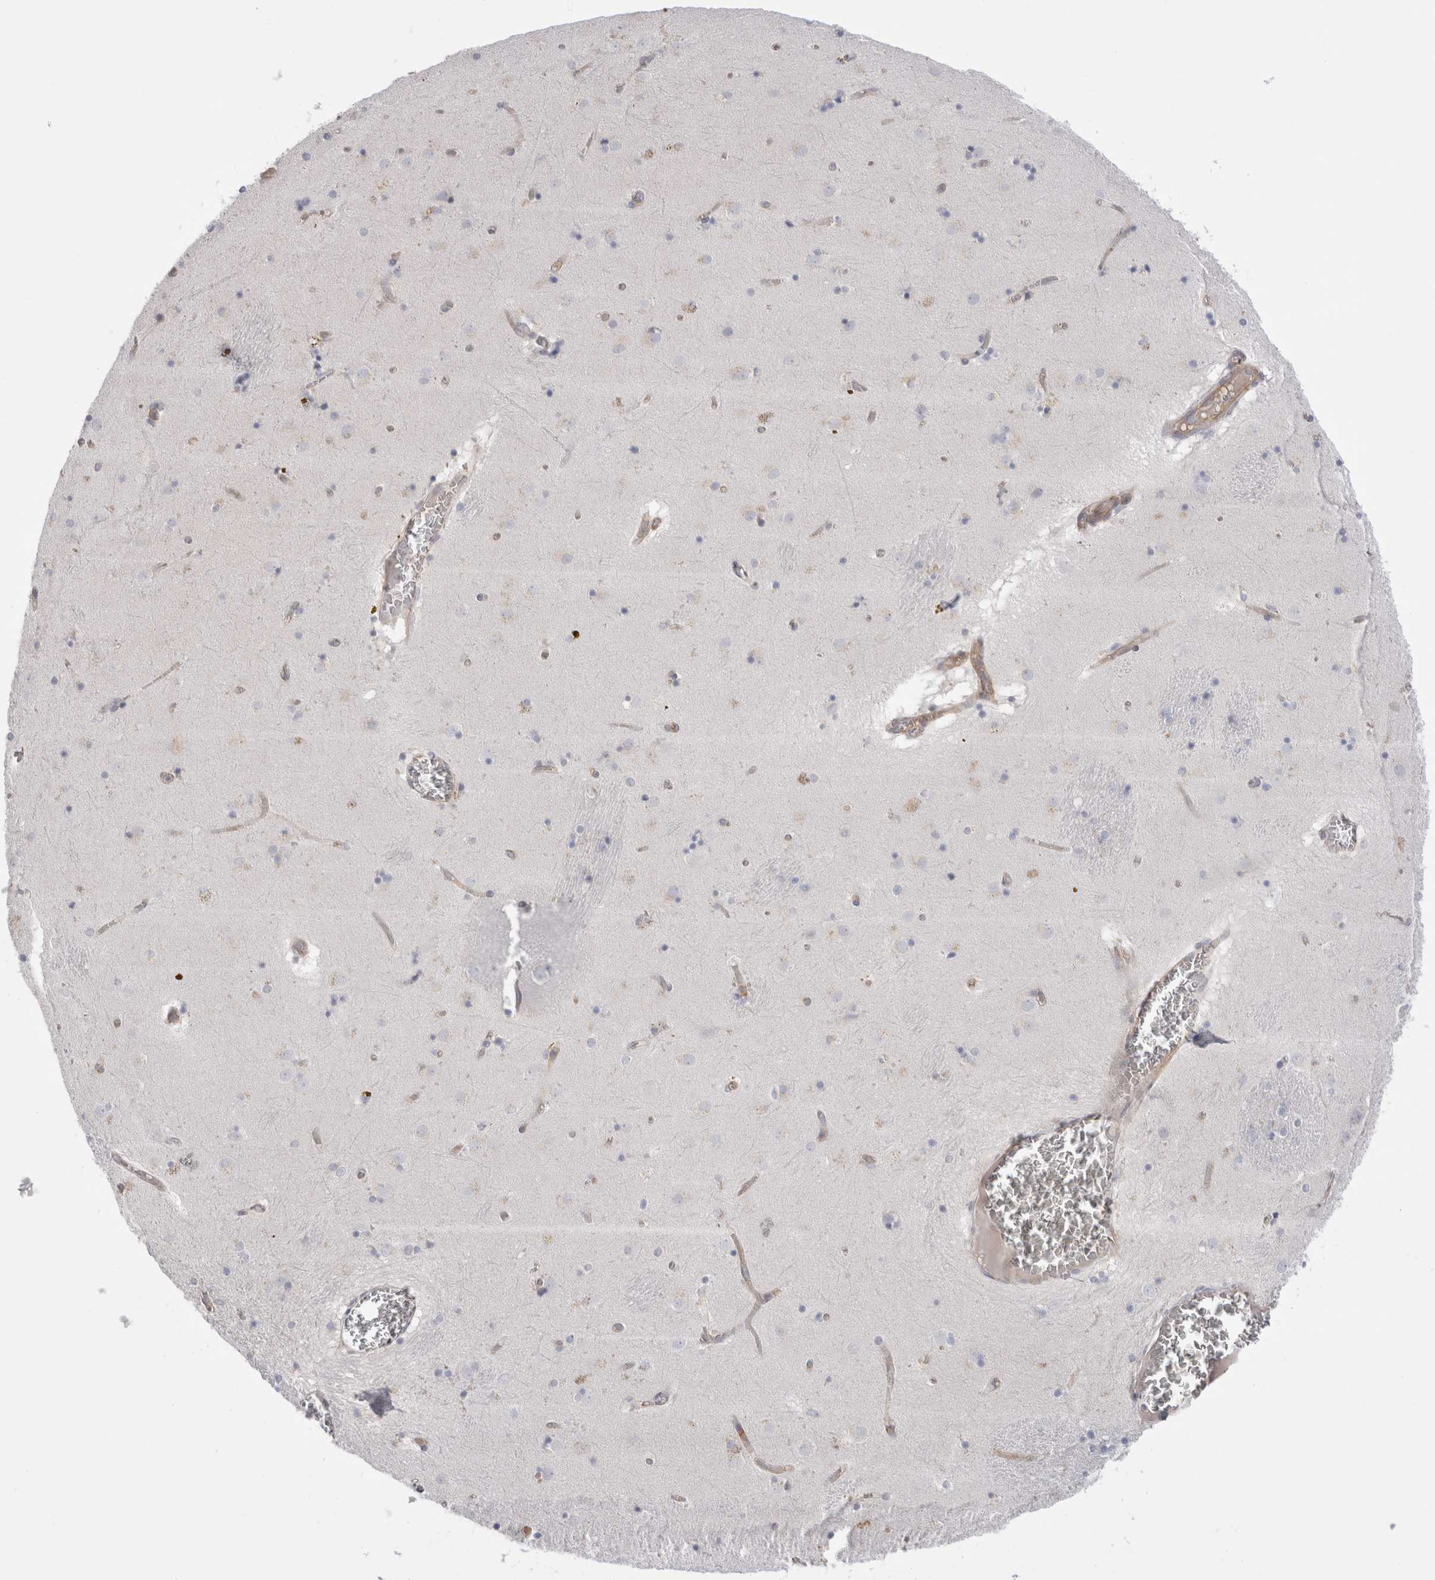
{"staining": {"intensity": "weak", "quantity": "<25%", "location": "cytoplasmic/membranous"}, "tissue": "caudate", "cell_type": "Glial cells", "image_type": "normal", "snomed": [{"axis": "morphology", "description": "Normal tissue, NOS"}, {"axis": "topography", "description": "Lateral ventricle wall"}], "caption": "This is a histopathology image of IHC staining of unremarkable caudate, which shows no expression in glial cells. (DAB (3,3'-diaminobenzidine) IHC with hematoxylin counter stain).", "gene": "VANGL1", "patient": {"sex": "male", "age": 70}}